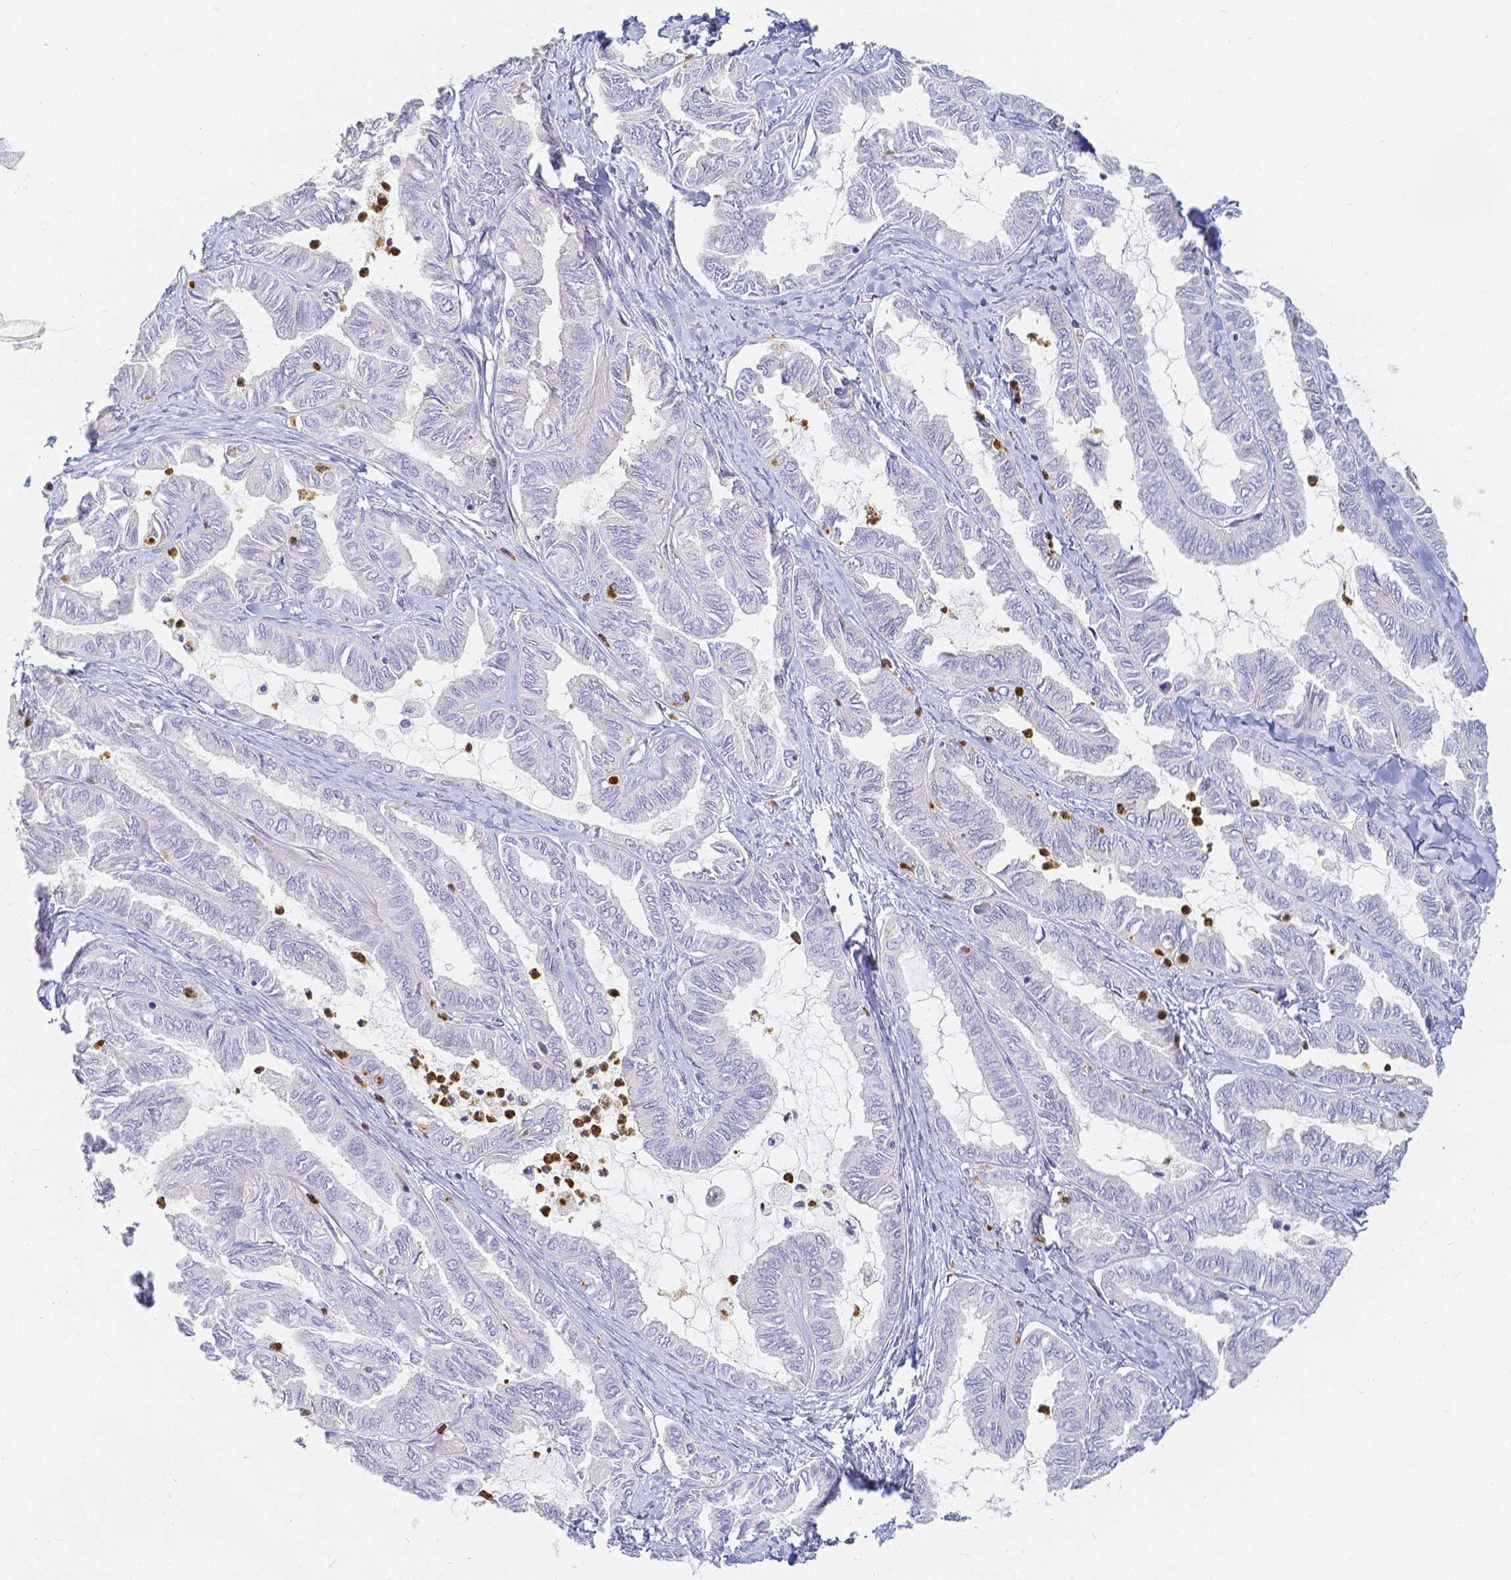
{"staining": {"intensity": "negative", "quantity": "none", "location": "none"}, "tissue": "ovarian cancer", "cell_type": "Tumor cells", "image_type": "cancer", "snomed": [{"axis": "morphology", "description": "Carcinoma, endometroid"}, {"axis": "topography", "description": "Ovary"}], "caption": "Immunohistochemistry image of neoplastic tissue: human ovarian cancer stained with DAB (3,3'-diaminobenzidine) exhibits no significant protein staining in tumor cells.", "gene": "KCNH1", "patient": {"sex": "female", "age": 70}}